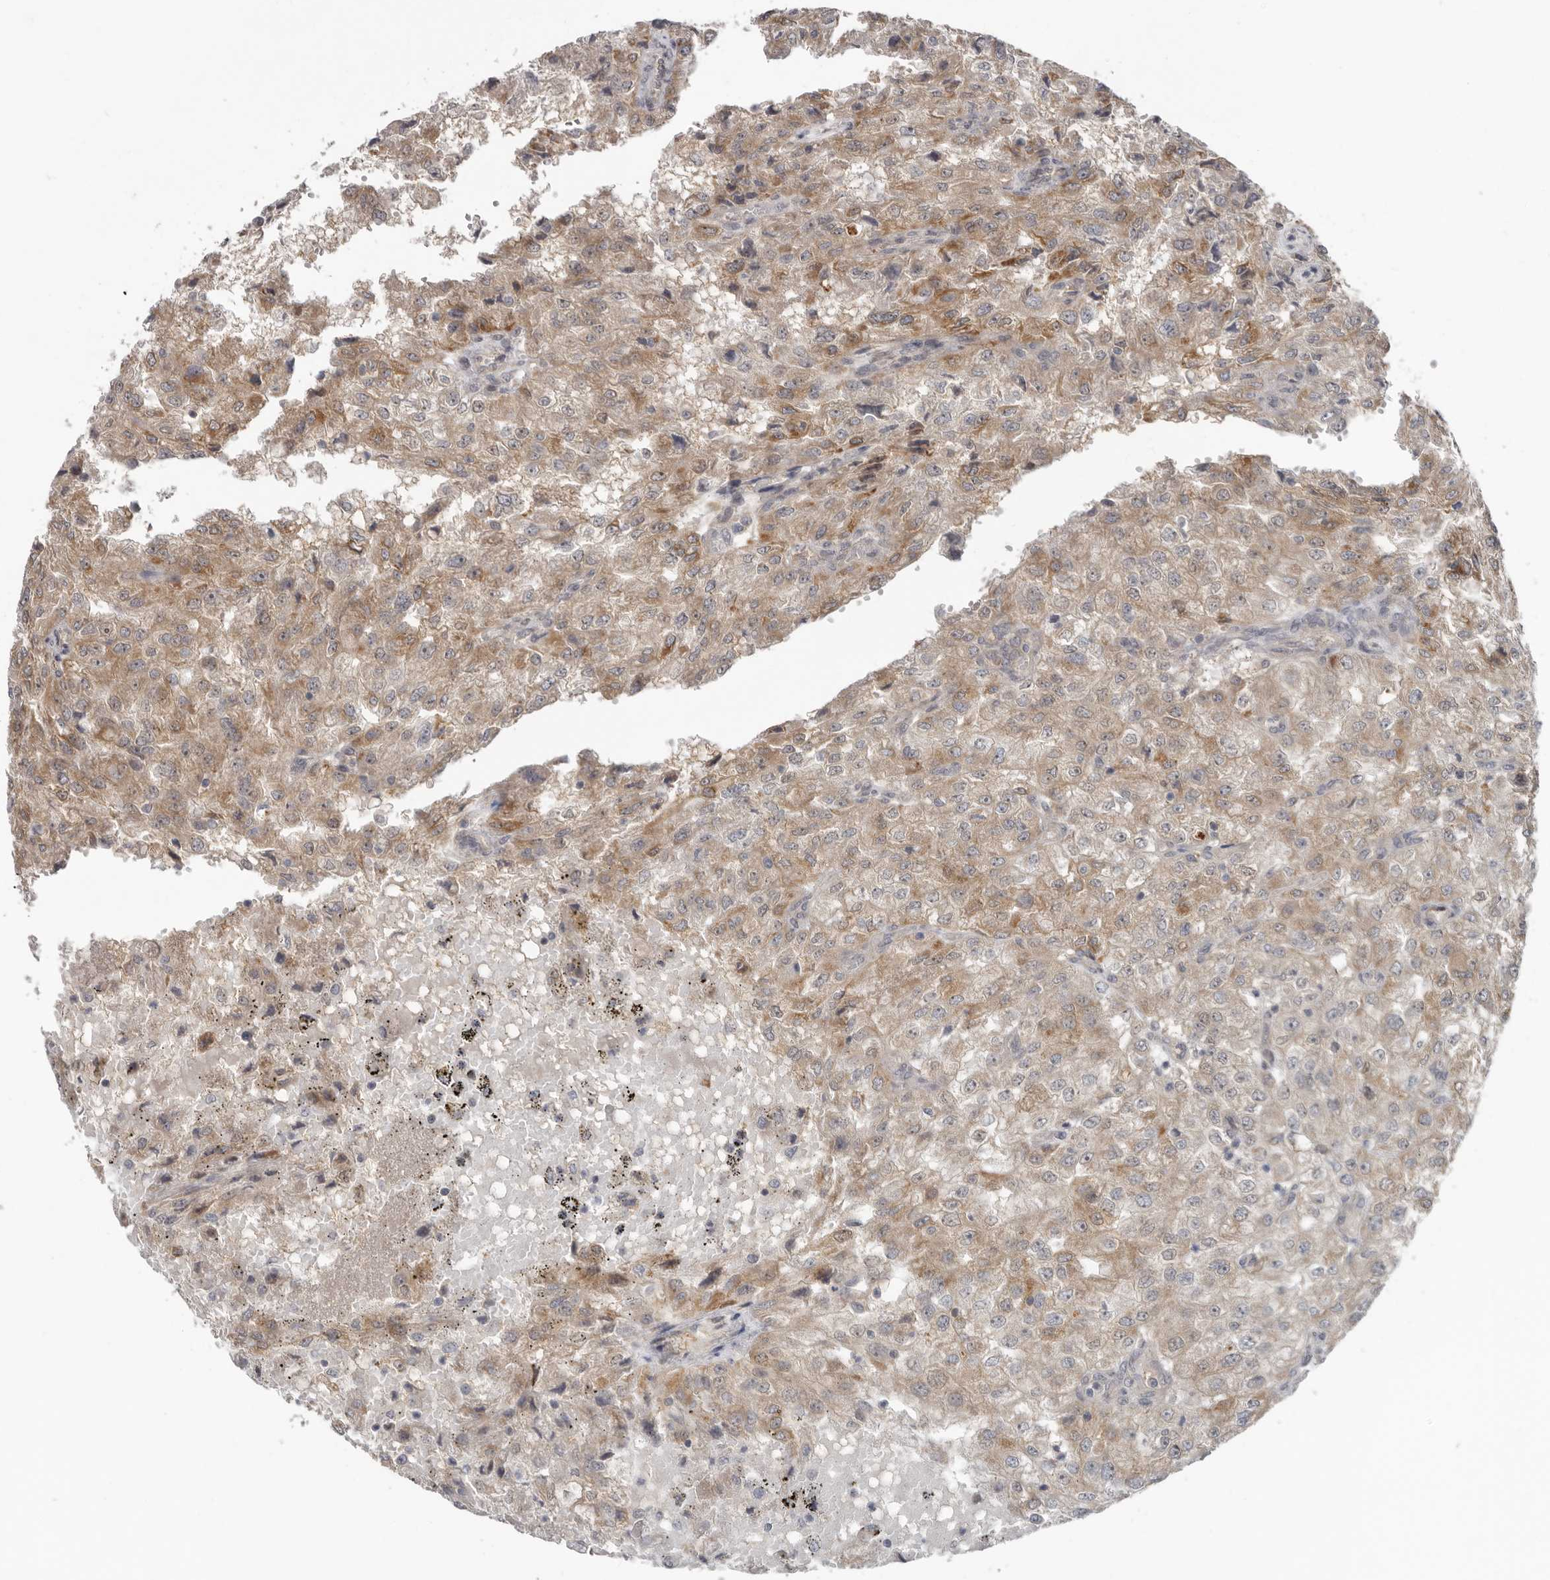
{"staining": {"intensity": "moderate", "quantity": ">75%", "location": "cytoplasmic/membranous"}, "tissue": "renal cancer", "cell_type": "Tumor cells", "image_type": "cancer", "snomed": [{"axis": "morphology", "description": "Adenocarcinoma, NOS"}, {"axis": "topography", "description": "Kidney"}], "caption": "Renal cancer stained for a protein exhibits moderate cytoplasmic/membranous positivity in tumor cells.", "gene": "BAD", "patient": {"sex": "female", "age": 54}}